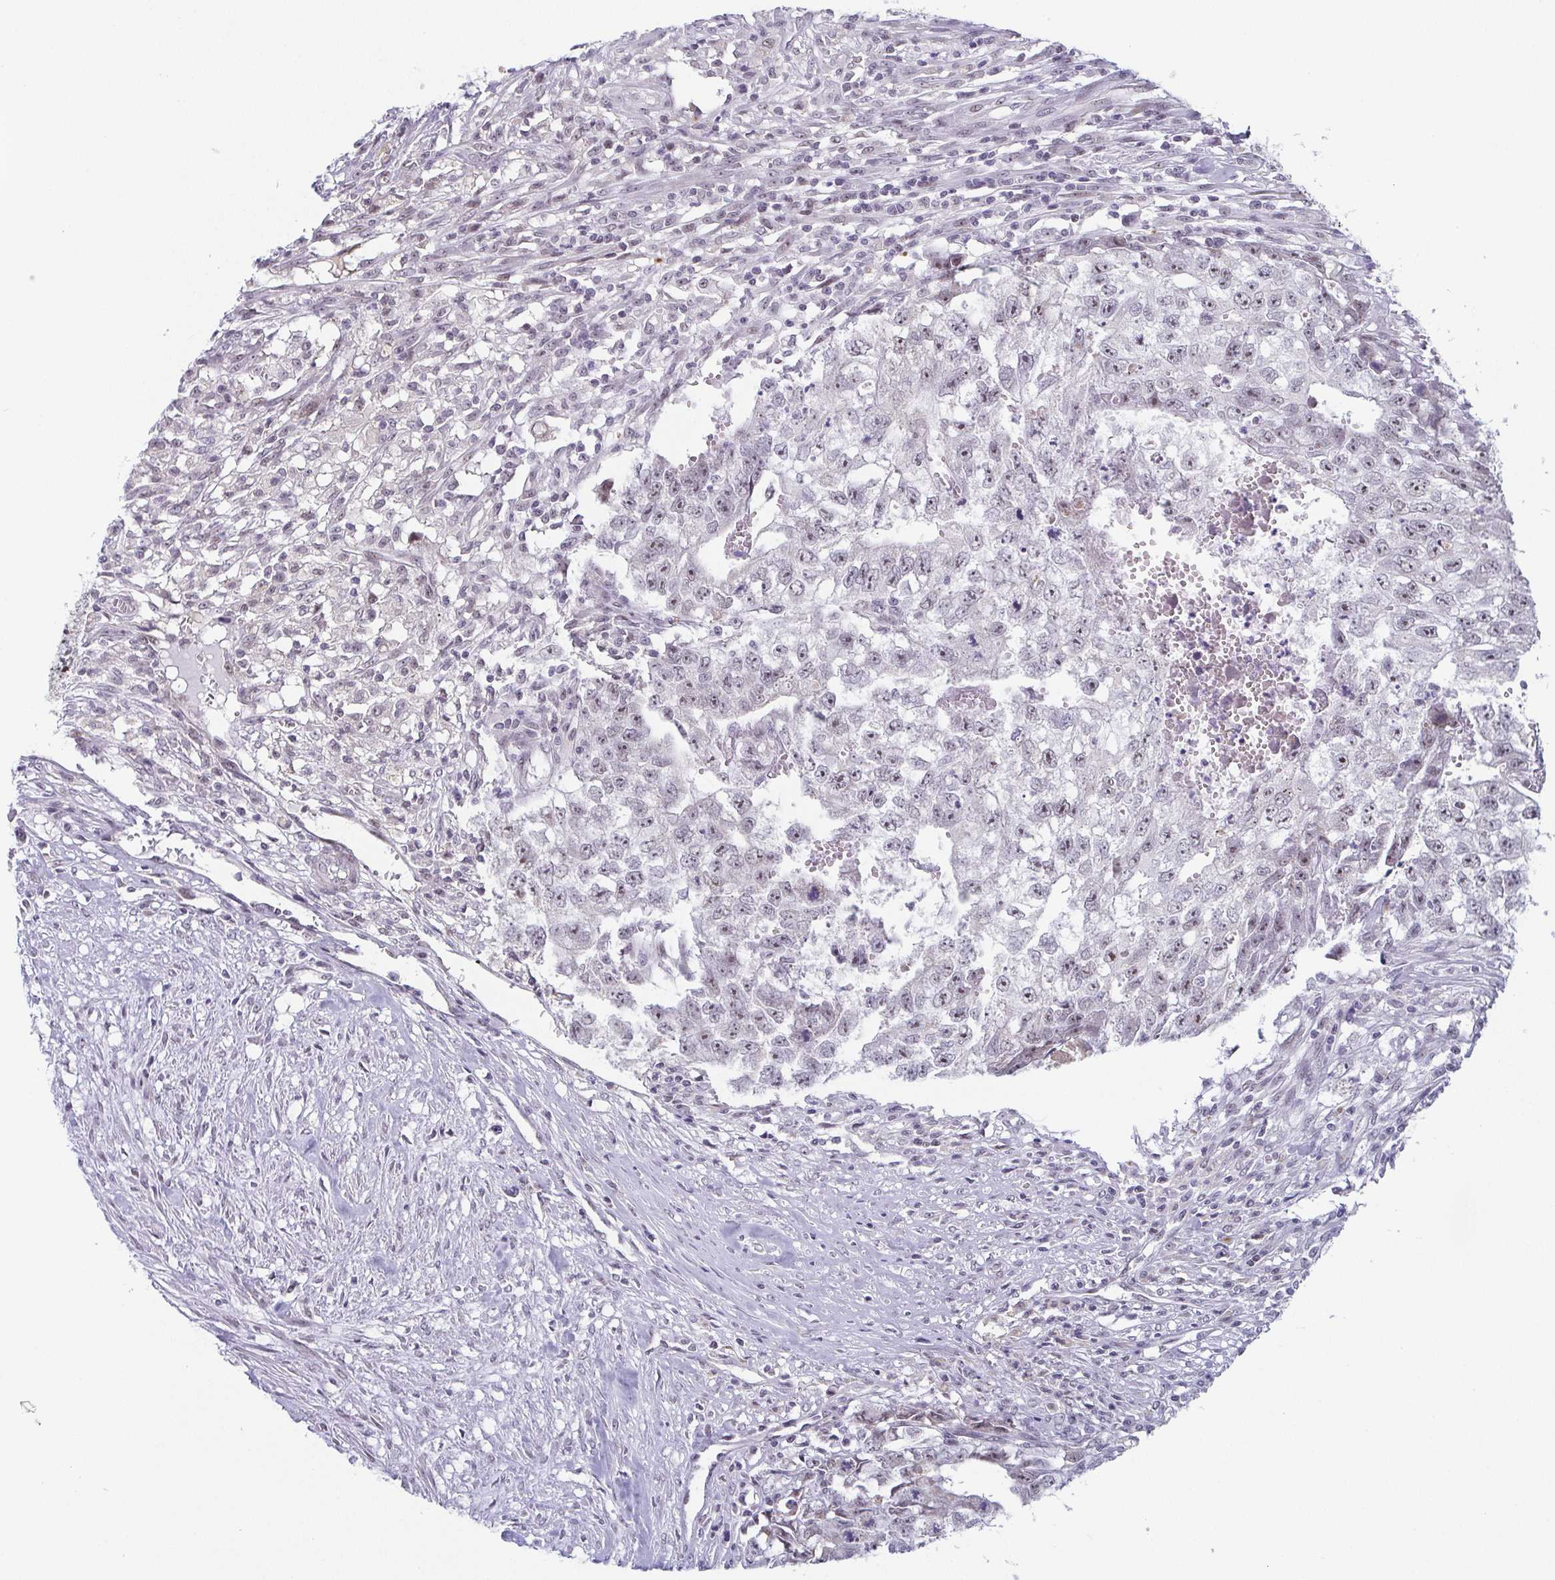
{"staining": {"intensity": "weak", "quantity": "<25%", "location": "nuclear"}, "tissue": "testis cancer", "cell_type": "Tumor cells", "image_type": "cancer", "snomed": [{"axis": "morphology", "description": "Carcinoma, Embryonal, NOS"}, {"axis": "morphology", "description": "Teratoma, malignant, NOS"}, {"axis": "topography", "description": "Testis"}], "caption": "Immunohistochemistry (IHC) photomicrograph of neoplastic tissue: testis cancer stained with DAB demonstrates no significant protein positivity in tumor cells.", "gene": "EXOSC7", "patient": {"sex": "male", "age": 24}}